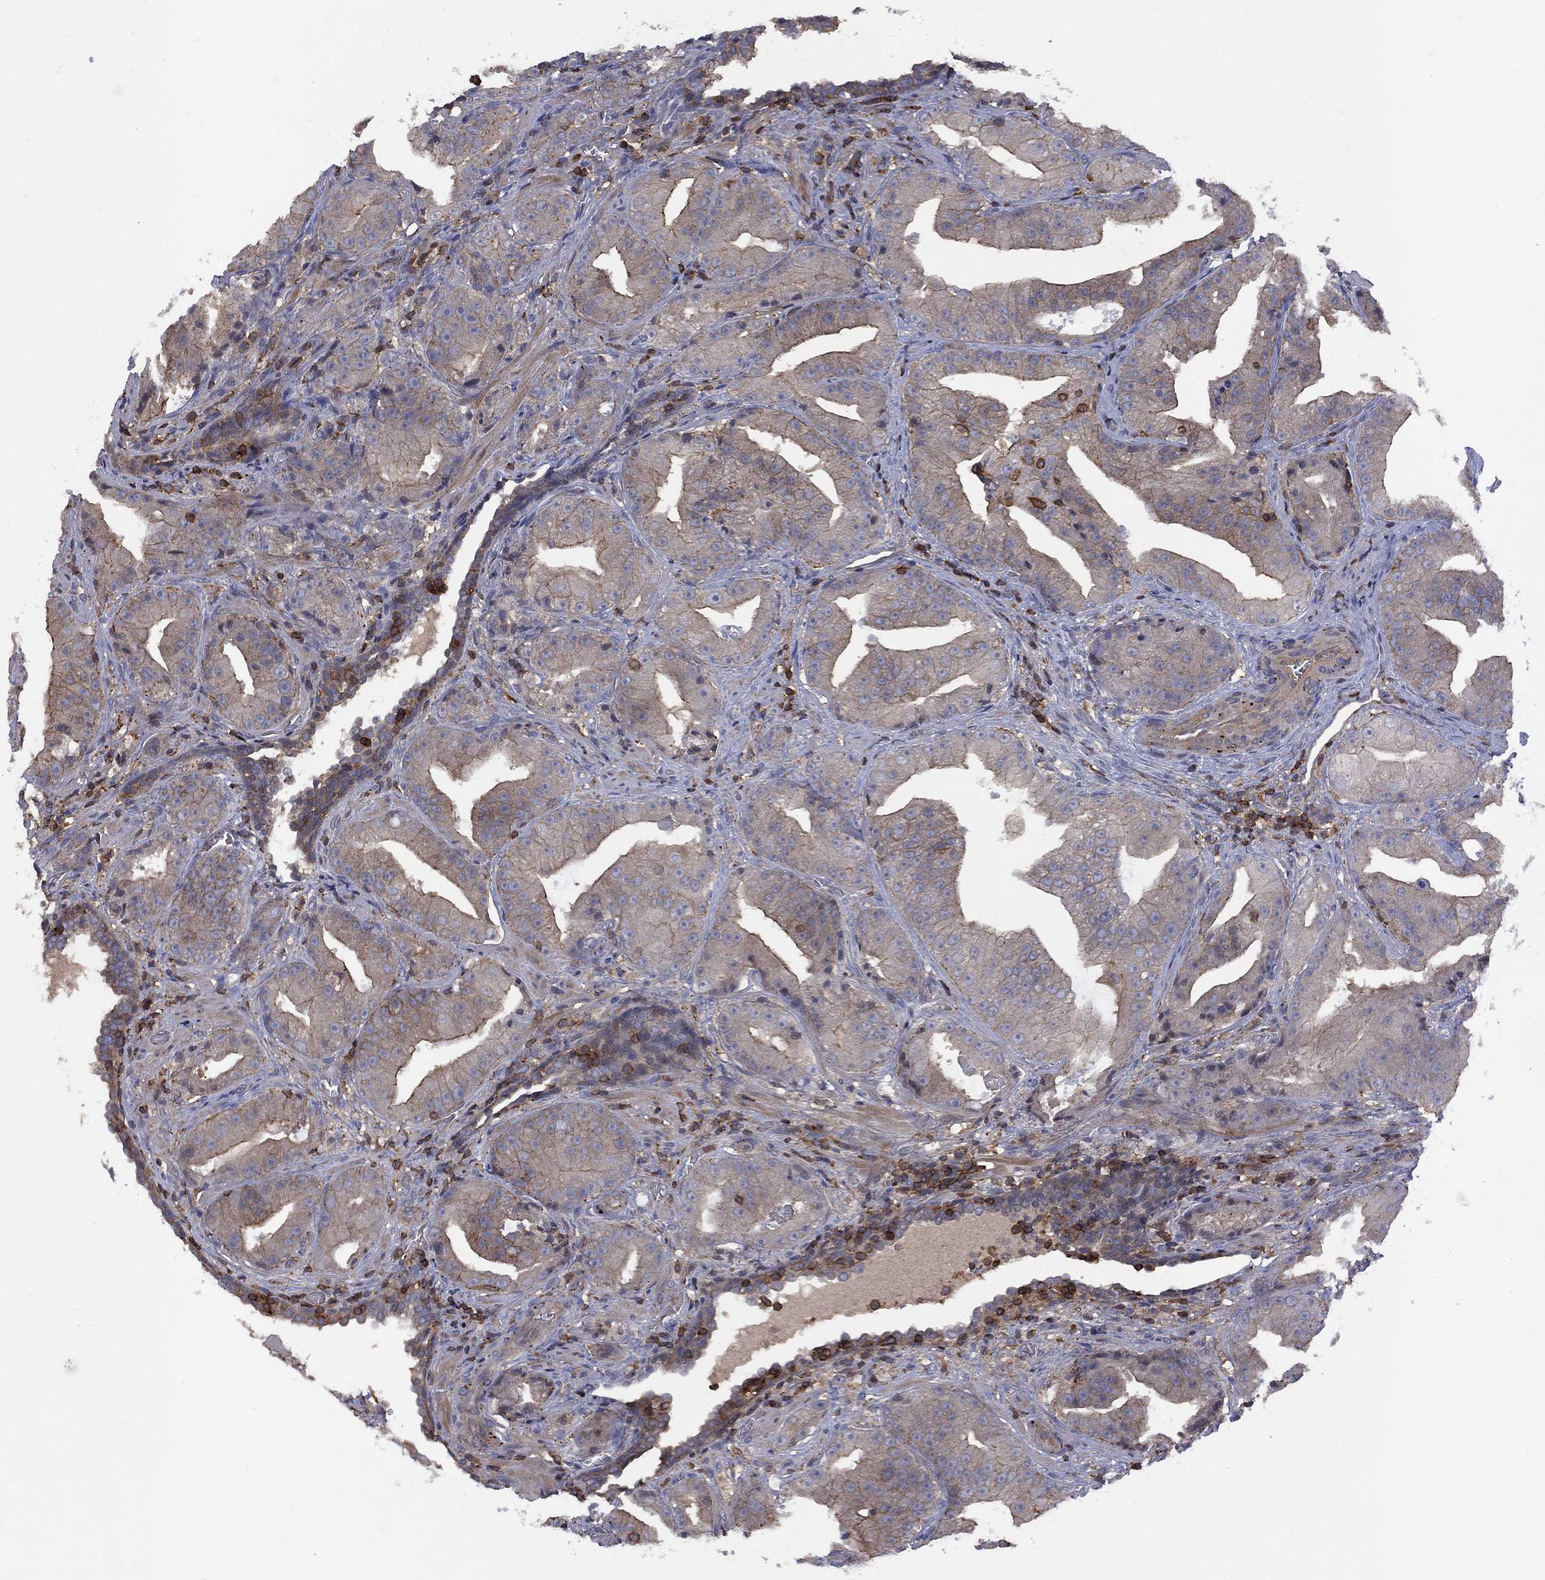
{"staining": {"intensity": "moderate", "quantity": "<25%", "location": "cytoplasmic/membranous"}, "tissue": "prostate cancer", "cell_type": "Tumor cells", "image_type": "cancer", "snomed": [{"axis": "morphology", "description": "Adenocarcinoma, Low grade"}, {"axis": "topography", "description": "Prostate"}], "caption": "About <25% of tumor cells in human prostate adenocarcinoma (low-grade) display moderate cytoplasmic/membranous protein staining as visualized by brown immunohistochemical staining.", "gene": "DOCK8", "patient": {"sex": "male", "age": 62}}